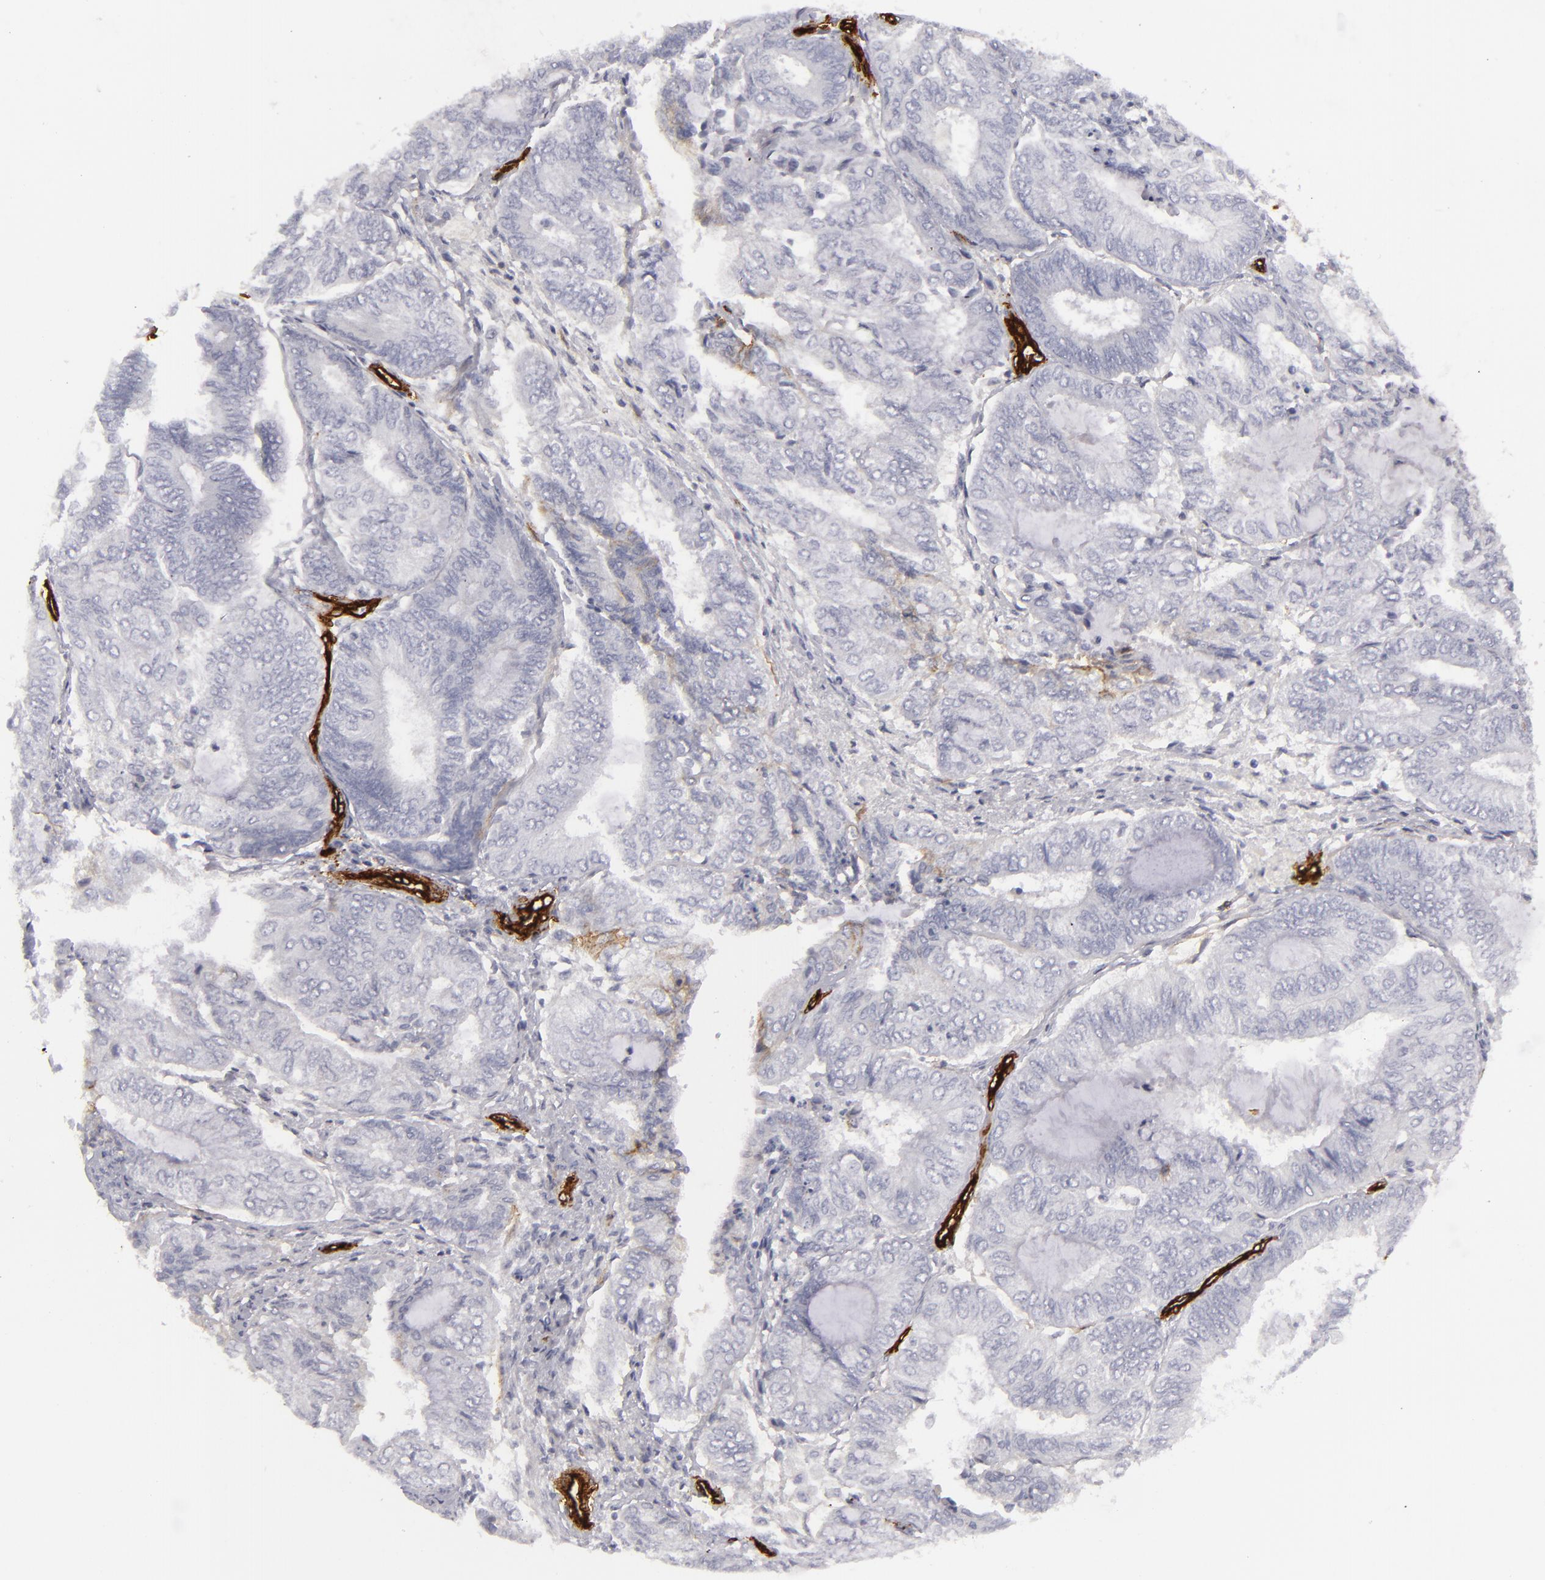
{"staining": {"intensity": "negative", "quantity": "none", "location": "none"}, "tissue": "endometrial cancer", "cell_type": "Tumor cells", "image_type": "cancer", "snomed": [{"axis": "morphology", "description": "Adenocarcinoma, NOS"}, {"axis": "topography", "description": "Endometrium"}], "caption": "DAB (3,3'-diaminobenzidine) immunohistochemical staining of endometrial adenocarcinoma demonstrates no significant staining in tumor cells.", "gene": "MCAM", "patient": {"sex": "female", "age": 59}}